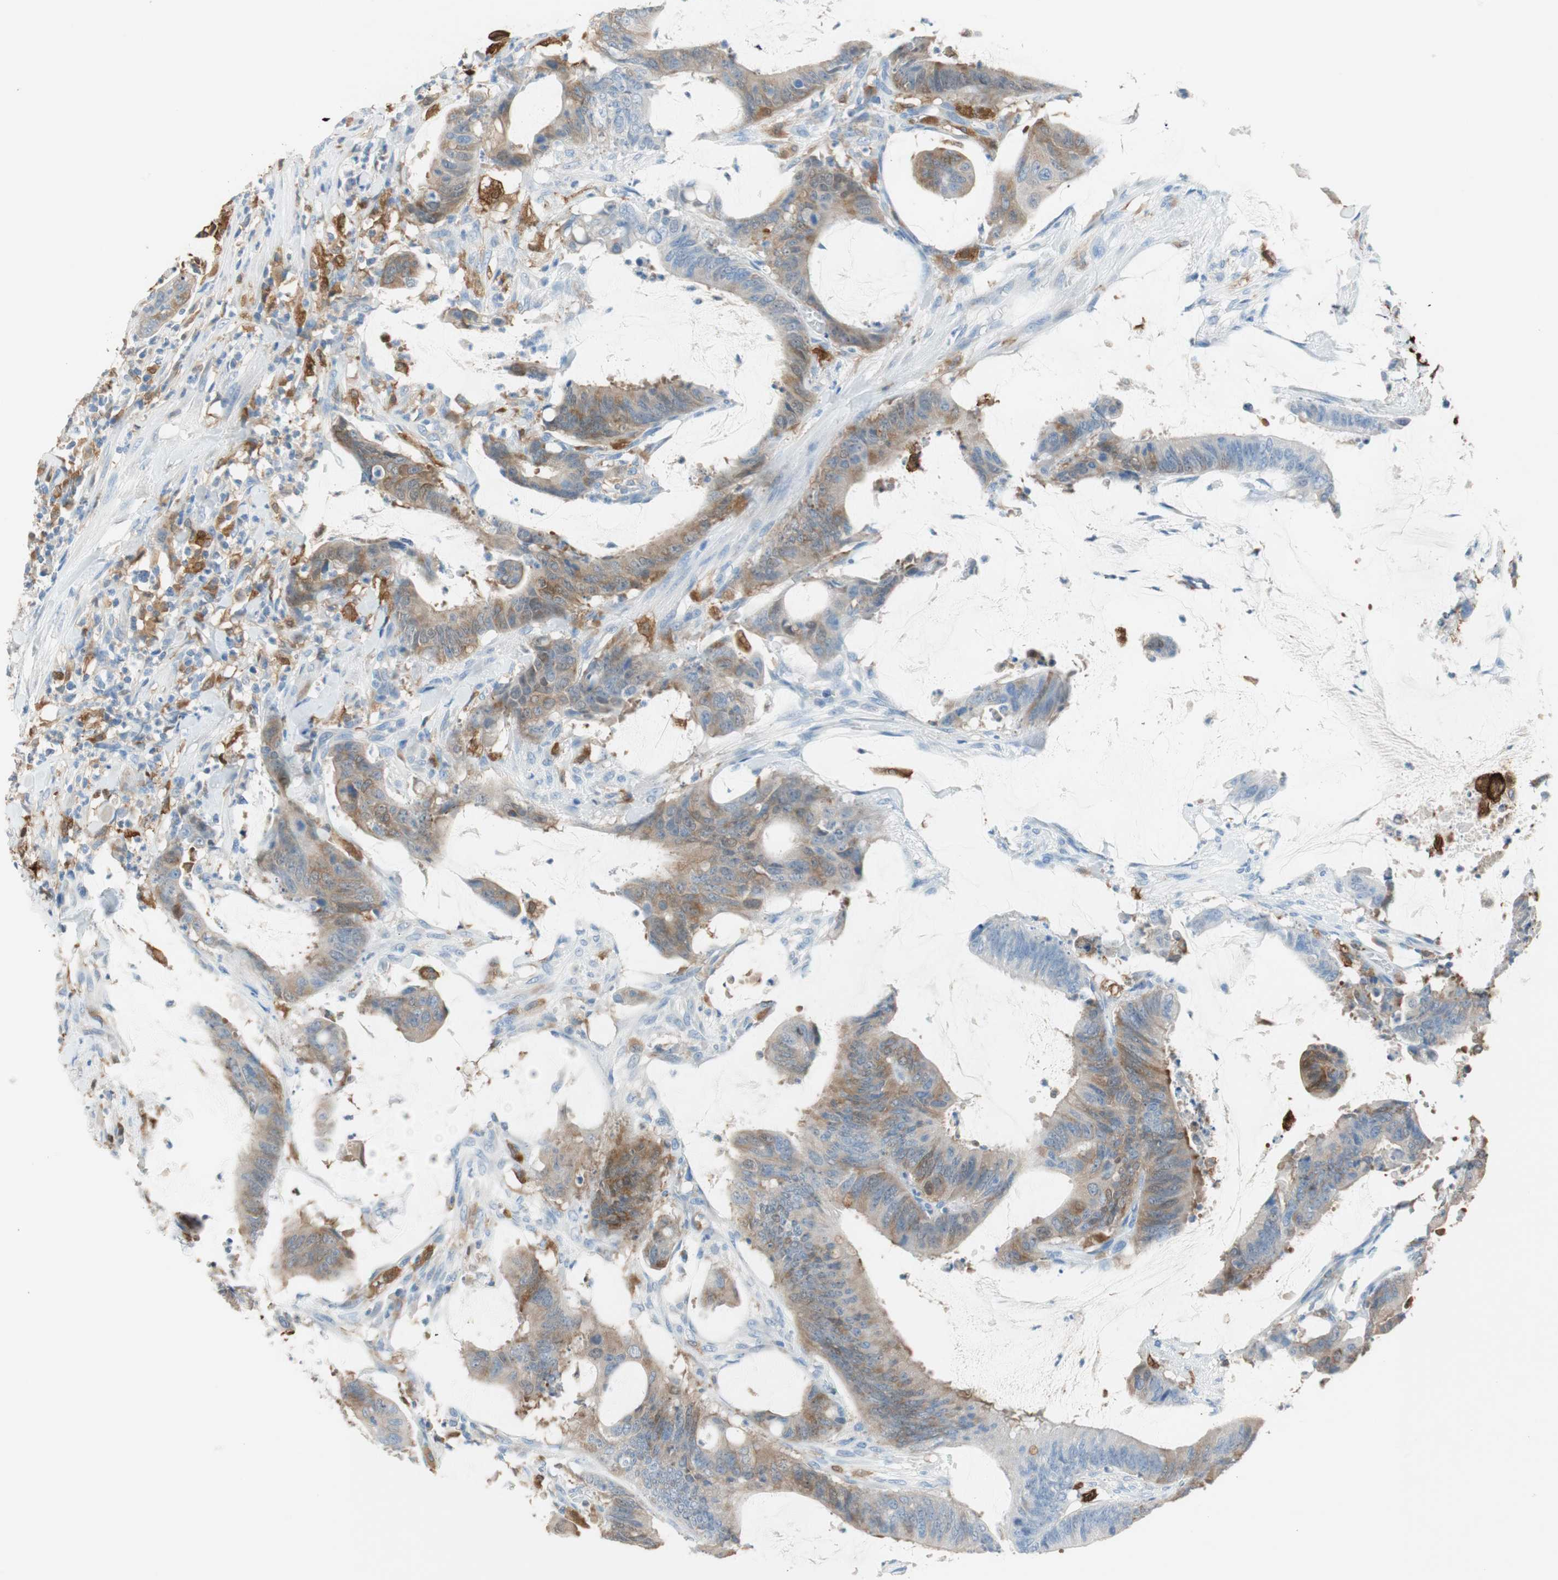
{"staining": {"intensity": "moderate", "quantity": "25%-75%", "location": "cytoplasmic/membranous"}, "tissue": "colorectal cancer", "cell_type": "Tumor cells", "image_type": "cancer", "snomed": [{"axis": "morphology", "description": "Adenocarcinoma, NOS"}, {"axis": "topography", "description": "Rectum"}], "caption": "Human colorectal adenocarcinoma stained with a brown dye demonstrates moderate cytoplasmic/membranous positive staining in approximately 25%-75% of tumor cells.", "gene": "GLUL", "patient": {"sex": "female", "age": 66}}